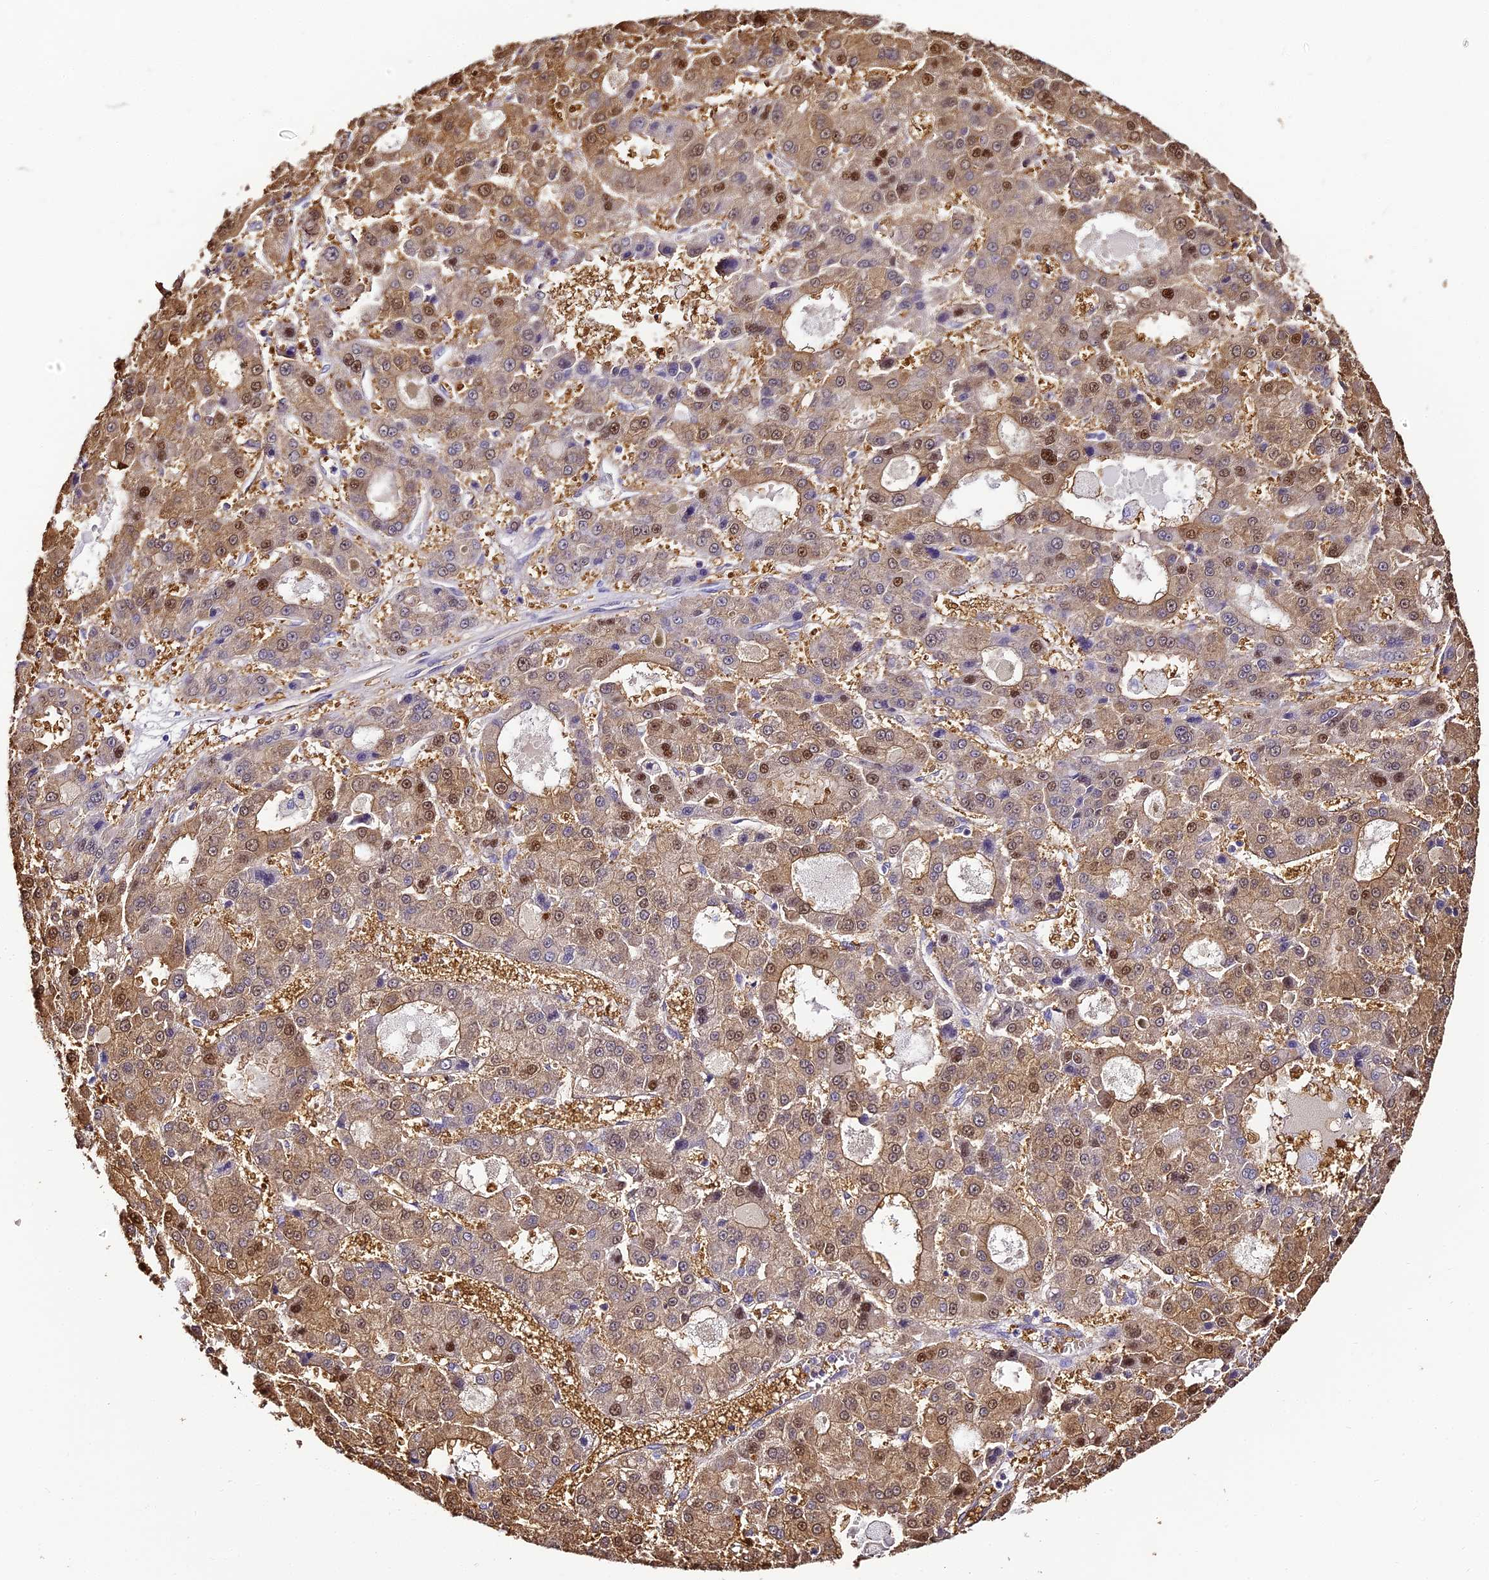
{"staining": {"intensity": "moderate", "quantity": "25%-75%", "location": "cytoplasmic/membranous,nuclear"}, "tissue": "liver cancer", "cell_type": "Tumor cells", "image_type": "cancer", "snomed": [{"axis": "morphology", "description": "Carcinoma, Hepatocellular, NOS"}, {"axis": "topography", "description": "Liver"}], "caption": "High-magnification brightfield microscopy of liver cancer stained with DAB (3,3'-diaminobenzidine) (brown) and counterstained with hematoxylin (blue). tumor cells exhibit moderate cytoplasmic/membranous and nuclear staining is present in about25%-75% of cells.", "gene": "ABHD14A-ACY1", "patient": {"sex": "male", "age": 70}}